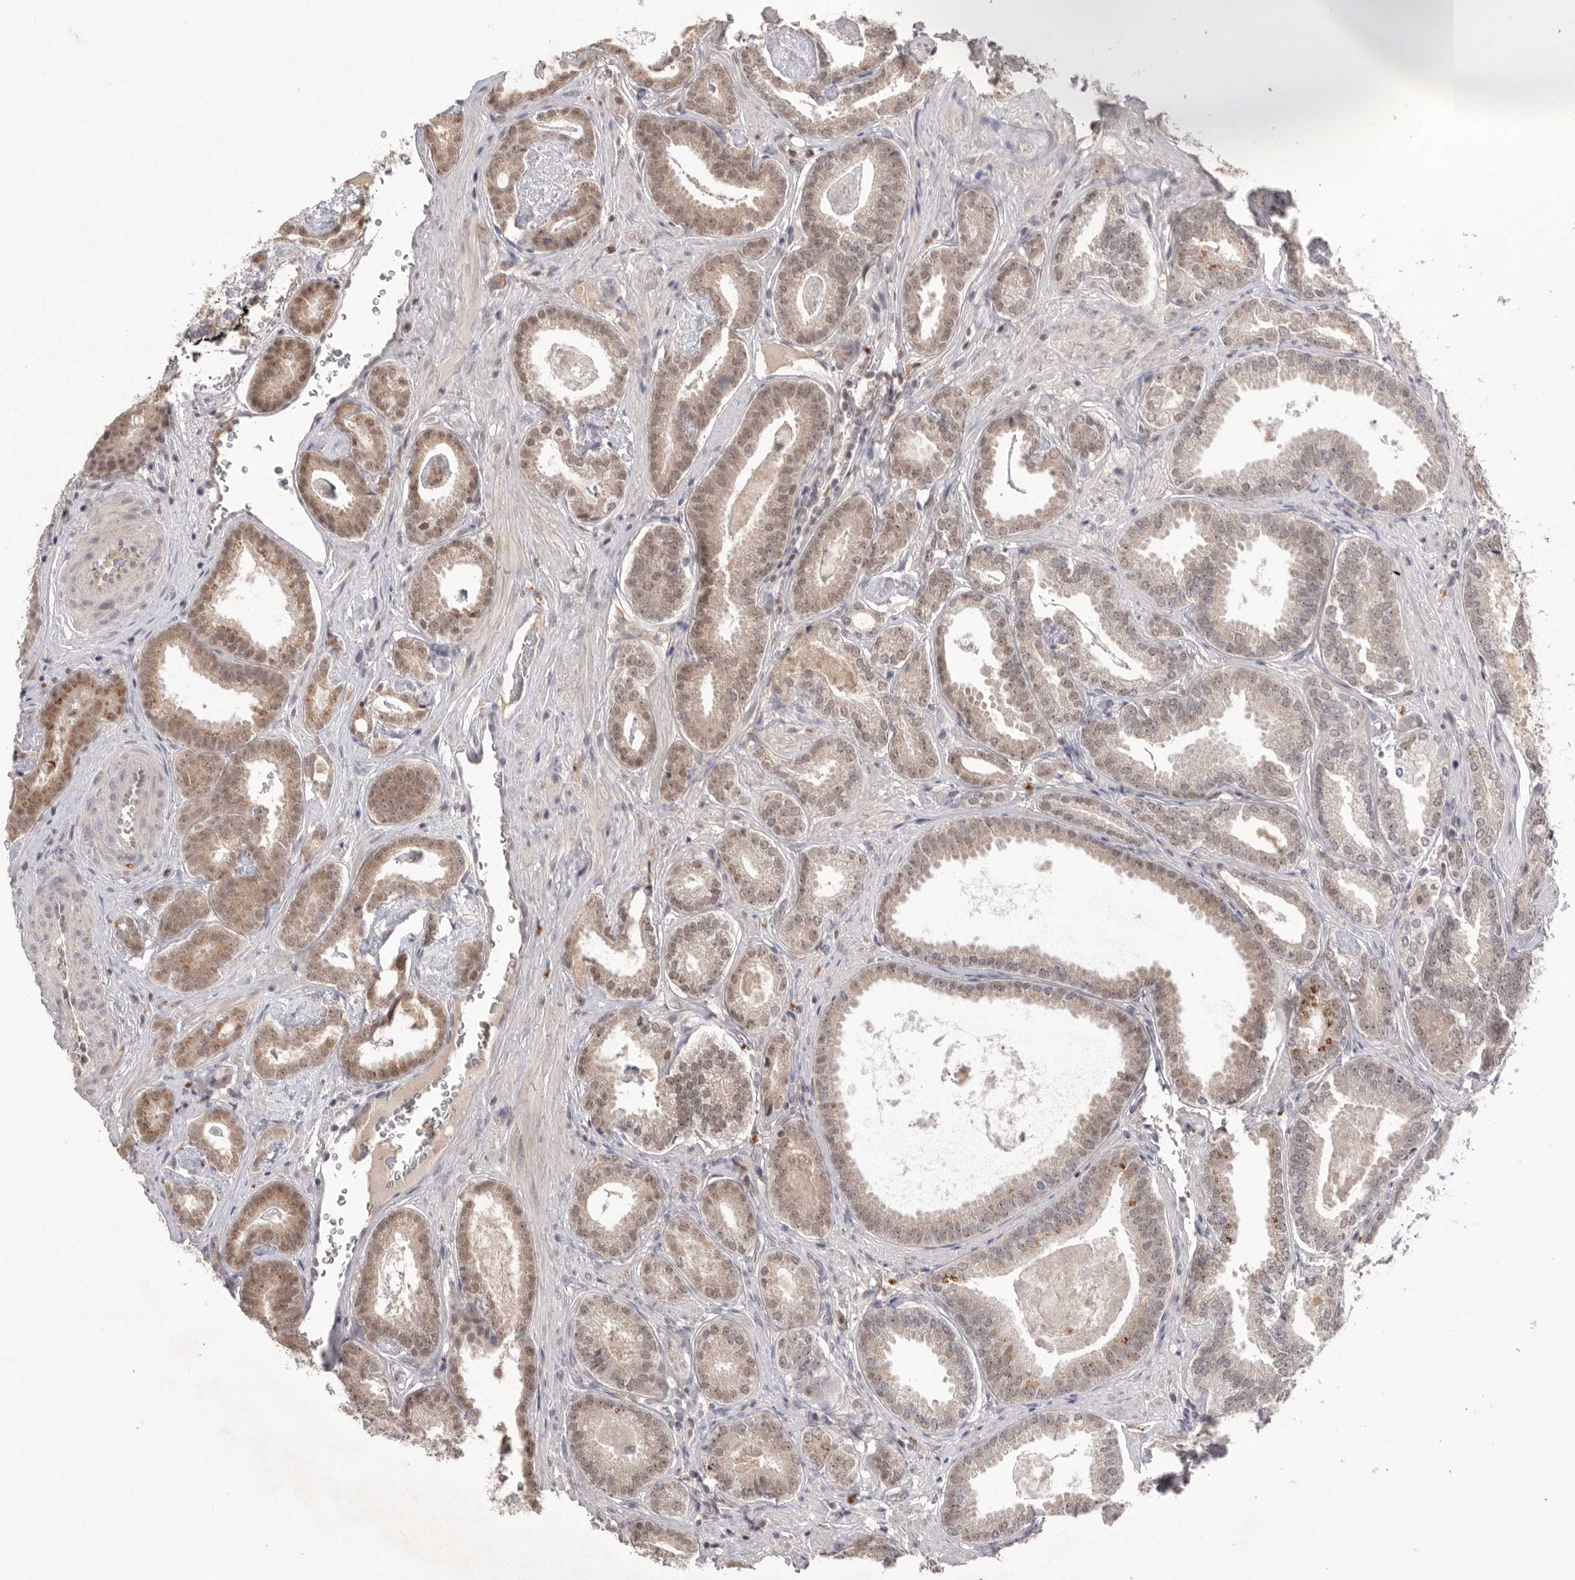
{"staining": {"intensity": "moderate", "quantity": ">75%", "location": "cytoplasmic/membranous,nuclear"}, "tissue": "prostate cancer", "cell_type": "Tumor cells", "image_type": "cancer", "snomed": [{"axis": "morphology", "description": "Adenocarcinoma, Low grade"}, {"axis": "topography", "description": "Prostate"}], "caption": "About >75% of tumor cells in prostate cancer (adenocarcinoma (low-grade)) display moderate cytoplasmic/membranous and nuclear protein positivity as visualized by brown immunohistochemical staining.", "gene": "HUS1", "patient": {"sex": "male", "age": 71}}